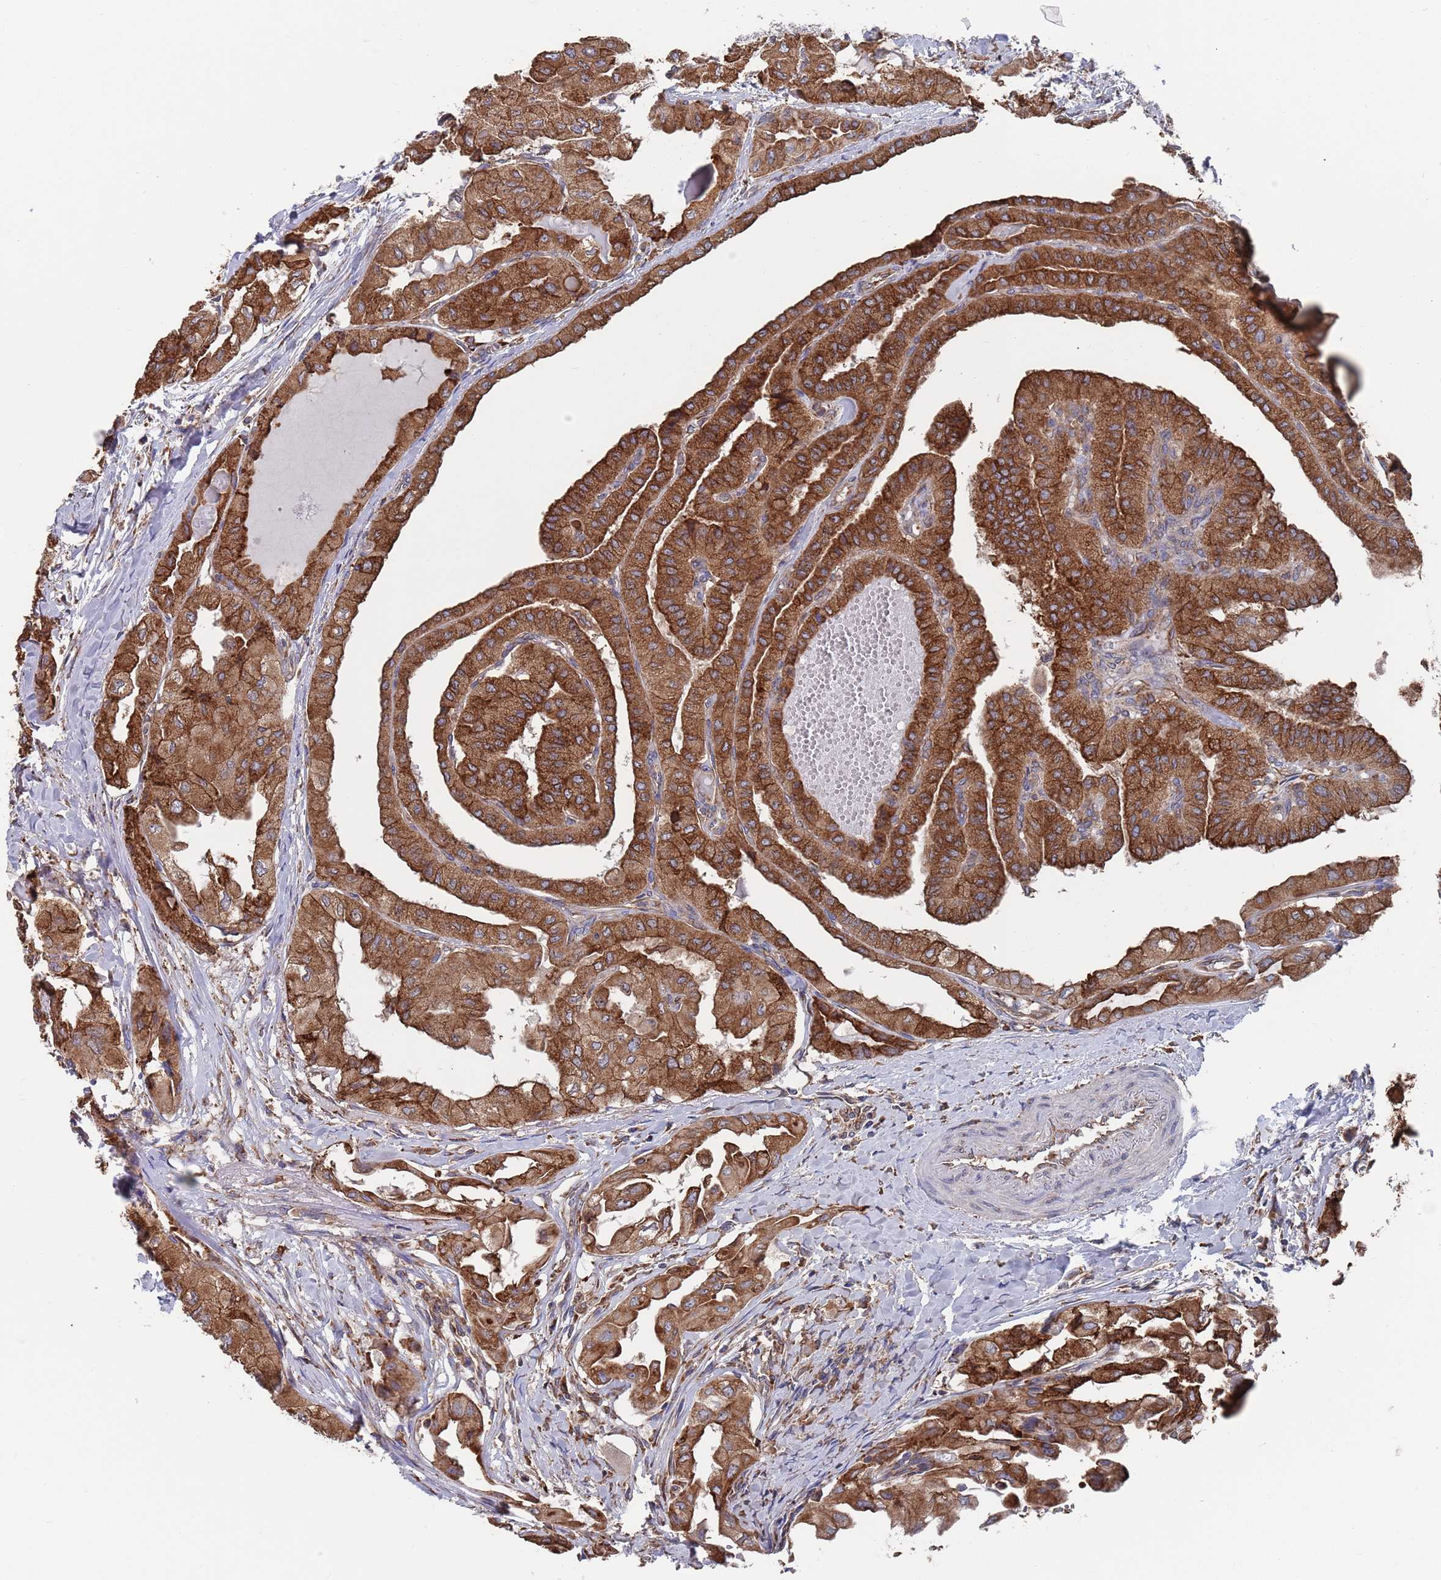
{"staining": {"intensity": "strong", "quantity": ">75%", "location": "cytoplasmic/membranous"}, "tissue": "thyroid cancer", "cell_type": "Tumor cells", "image_type": "cancer", "snomed": [{"axis": "morphology", "description": "Papillary adenocarcinoma, NOS"}, {"axis": "topography", "description": "Thyroid gland"}], "caption": "High-power microscopy captured an immunohistochemistry (IHC) histopathology image of thyroid cancer, revealing strong cytoplasmic/membranous staining in approximately >75% of tumor cells.", "gene": "GID8", "patient": {"sex": "female", "age": 59}}